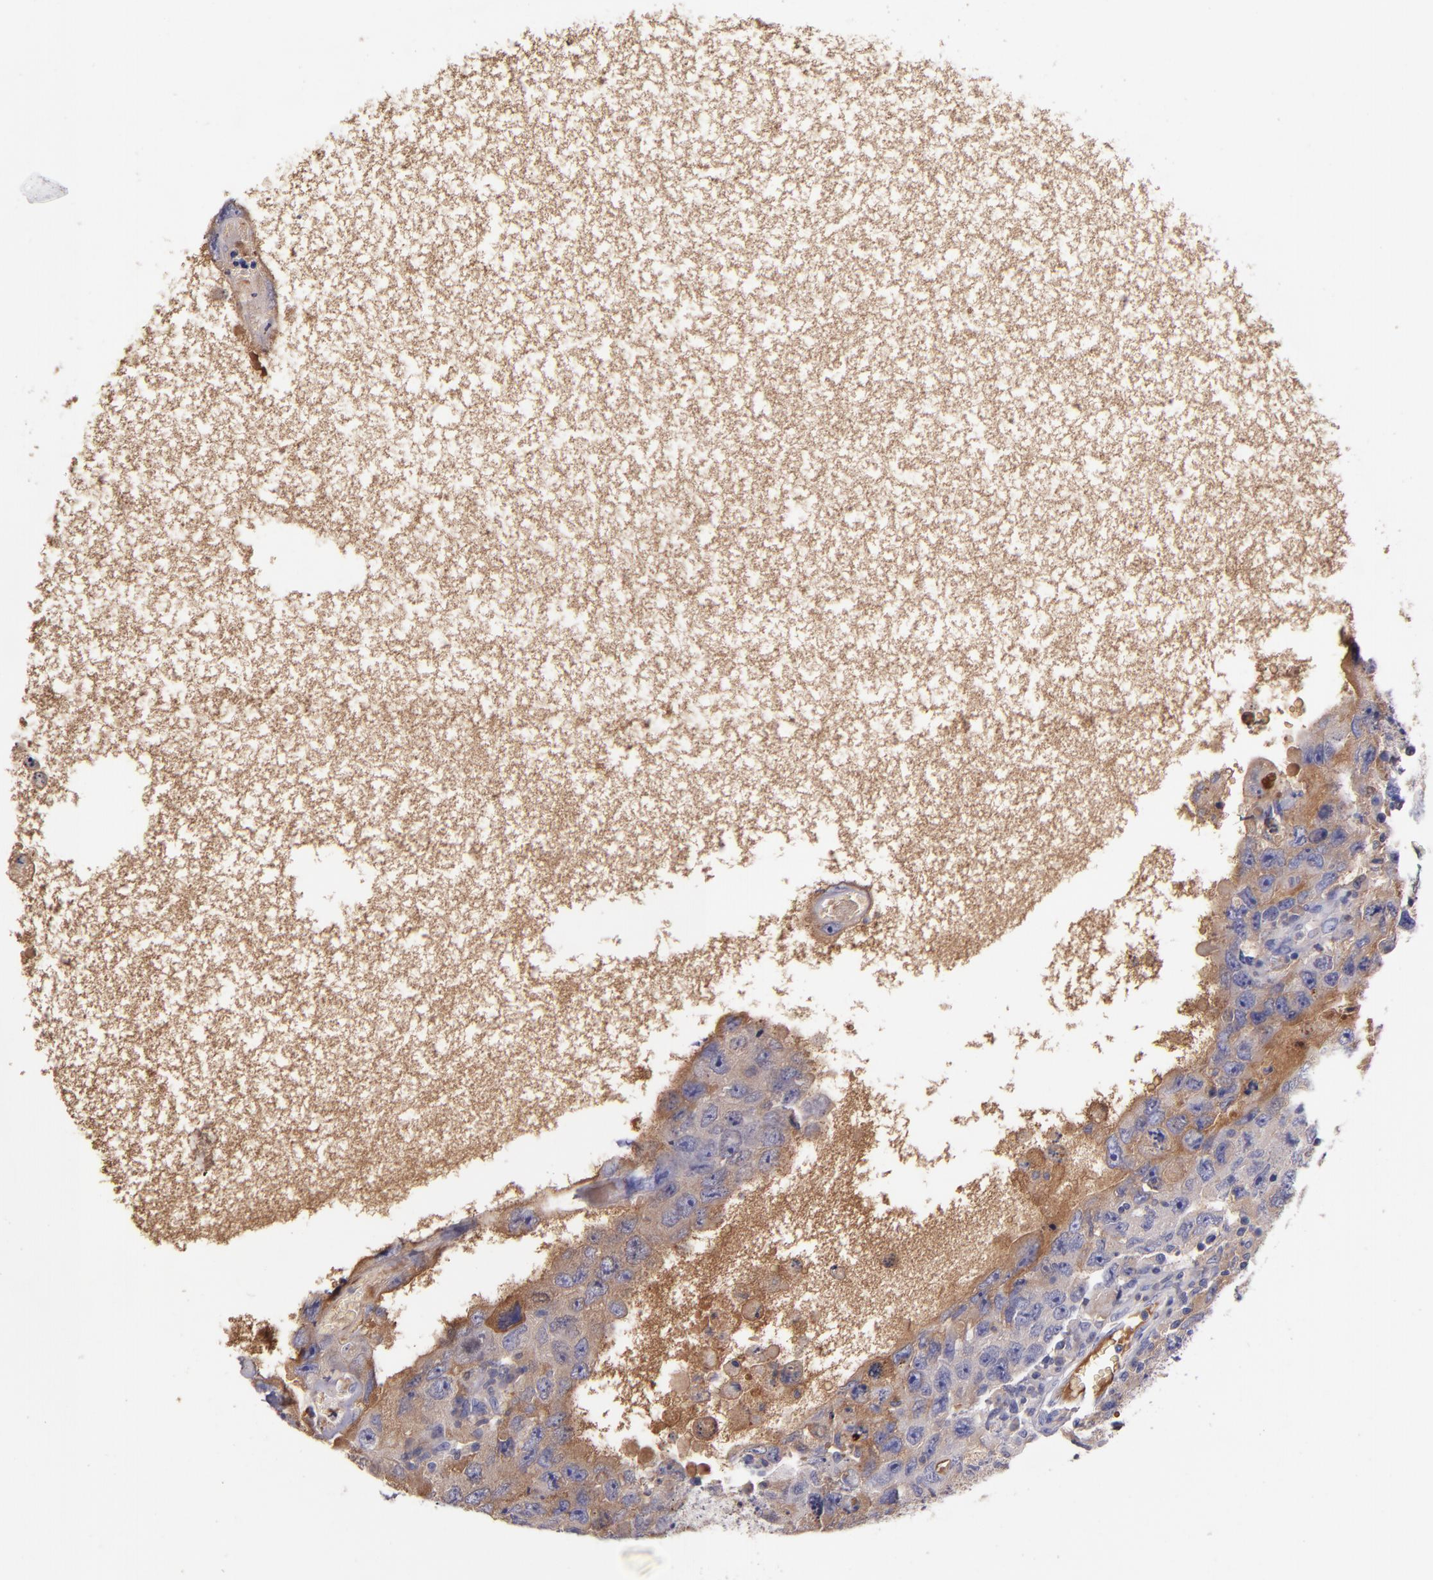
{"staining": {"intensity": "moderate", "quantity": "<25%", "location": "cytoplasmic/membranous"}, "tissue": "testis cancer", "cell_type": "Tumor cells", "image_type": "cancer", "snomed": [{"axis": "morphology", "description": "Carcinoma, Embryonal, NOS"}, {"axis": "topography", "description": "Testis"}], "caption": "Tumor cells reveal low levels of moderate cytoplasmic/membranous positivity in approximately <25% of cells in human testis cancer.", "gene": "KNG1", "patient": {"sex": "male", "age": 26}}